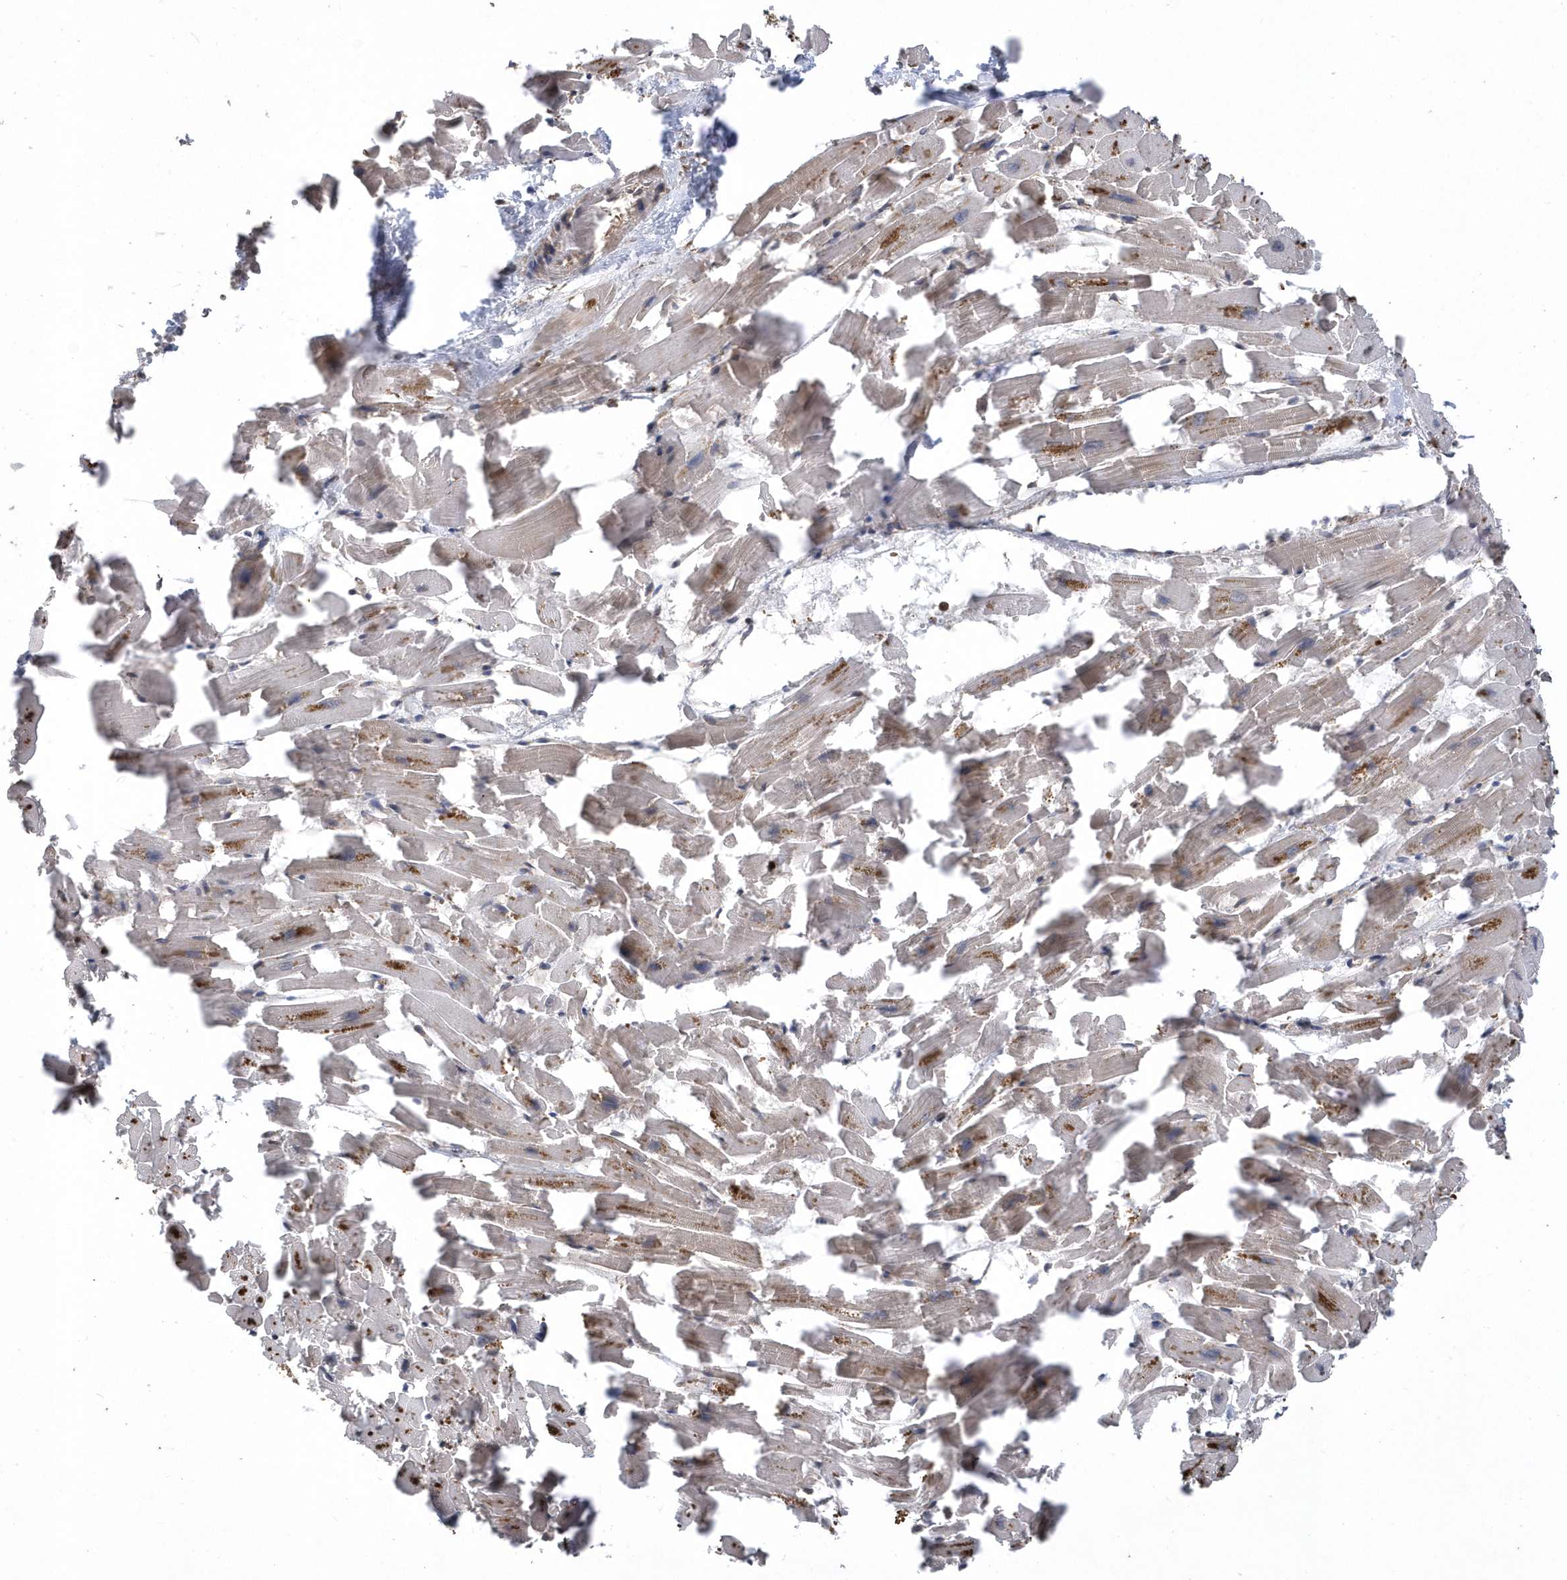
{"staining": {"intensity": "moderate", "quantity": "25%-75%", "location": "cytoplasmic/membranous"}, "tissue": "heart muscle", "cell_type": "Cardiomyocytes", "image_type": "normal", "snomed": [{"axis": "morphology", "description": "Normal tissue, NOS"}, {"axis": "topography", "description": "Heart"}], "caption": "Heart muscle stained for a protein displays moderate cytoplasmic/membranous positivity in cardiomyocytes. (Stains: DAB (3,3'-diaminobenzidine) in brown, nuclei in blue, Microscopy: brightfield microscopy at high magnification).", "gene": "WASHC5", "patient": {"sex": "female", "age": 64}}